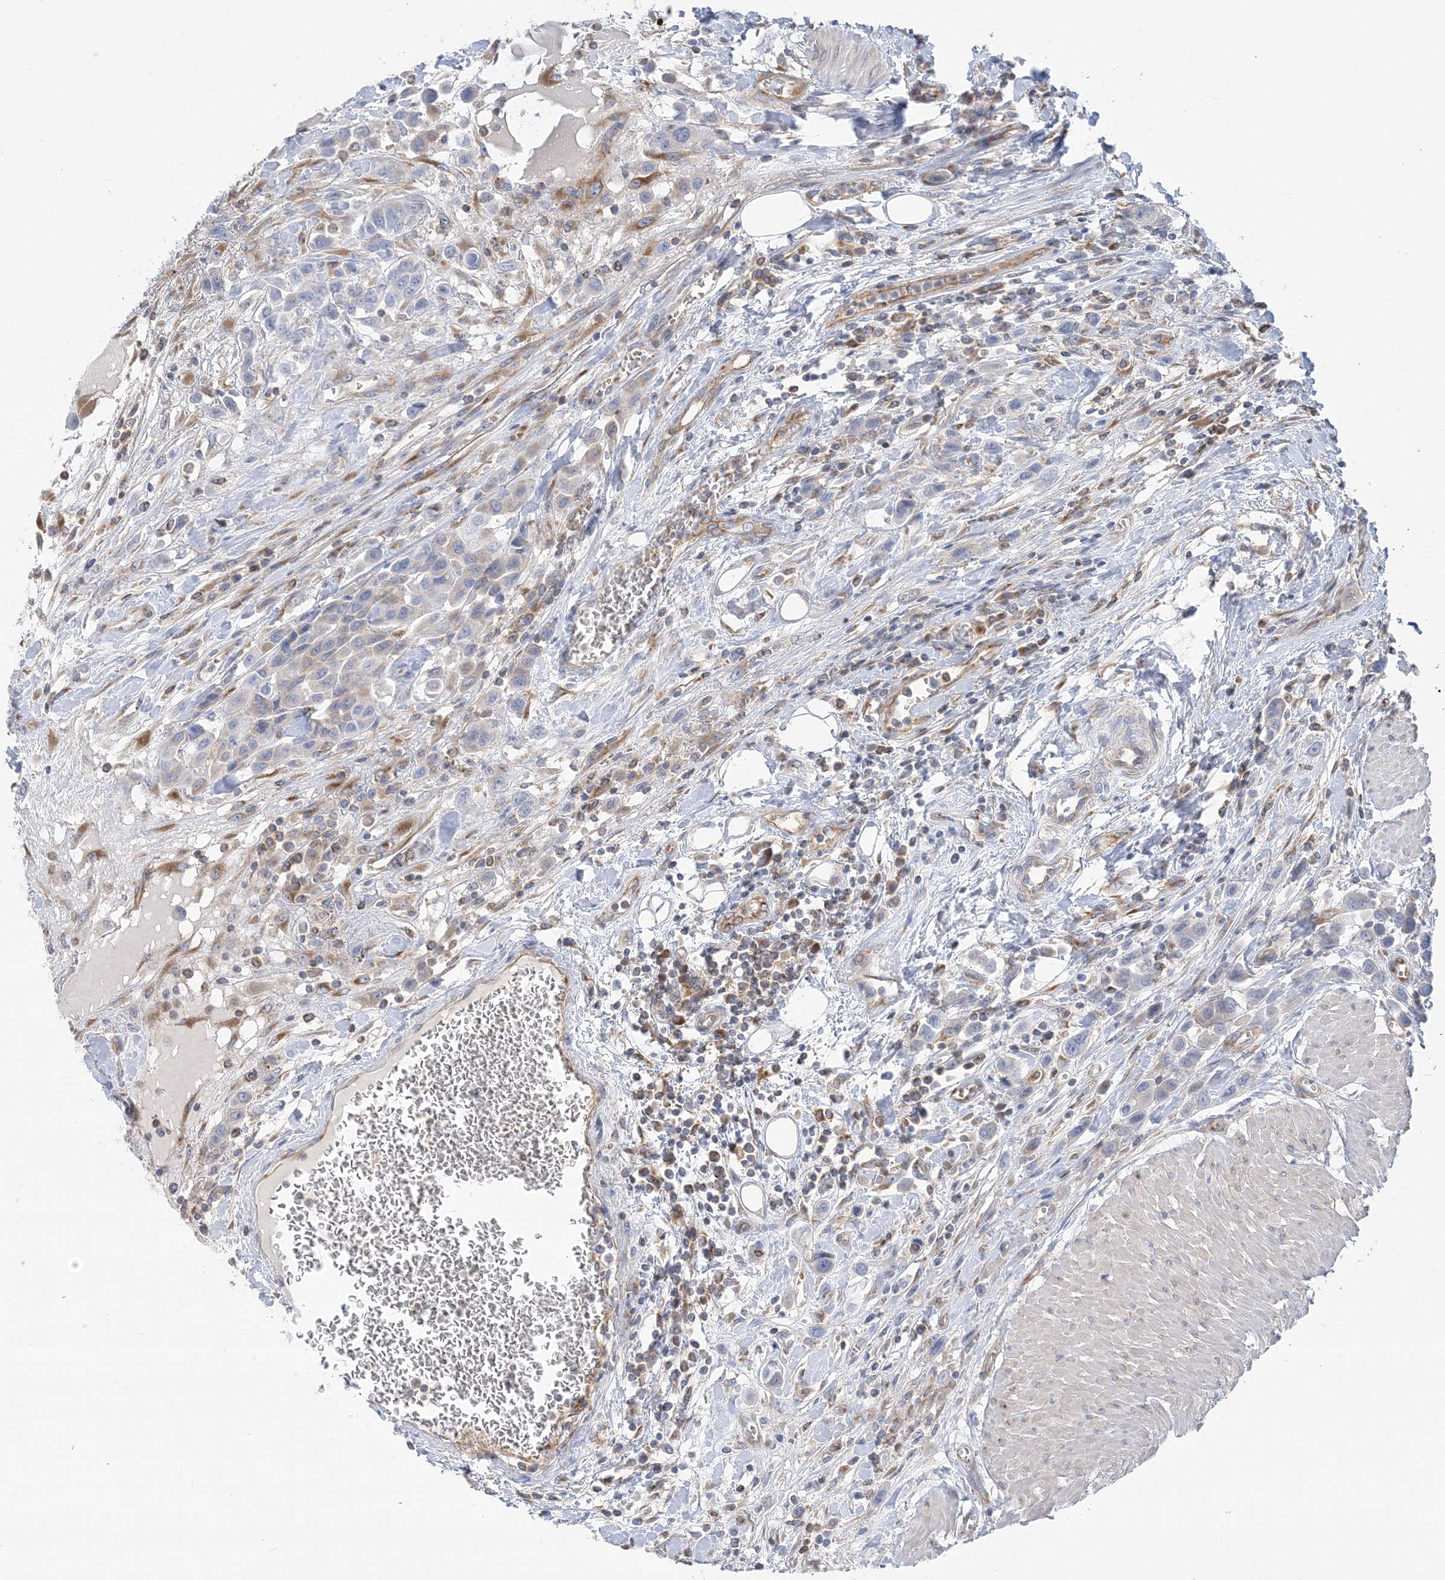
{"staining": {"intensity": "weak", "quantity": "<25%", "location": "cytoplasmic/membranous"}, "tissue": "urothelial cancer", "cell_type": "Tumor cells", "image_type": "cancer", "snomed": [{"axis": "morphology", "description": "Urothelial carcinoma, High grade"}, {"axis": "topography", "description": "Urinary bladder"}], "caption": "There is no significant positivity in tumor cells of urothelial cancer.", "gene": "FAM114A2", "patient": {"sex": "male", "age": 50}}